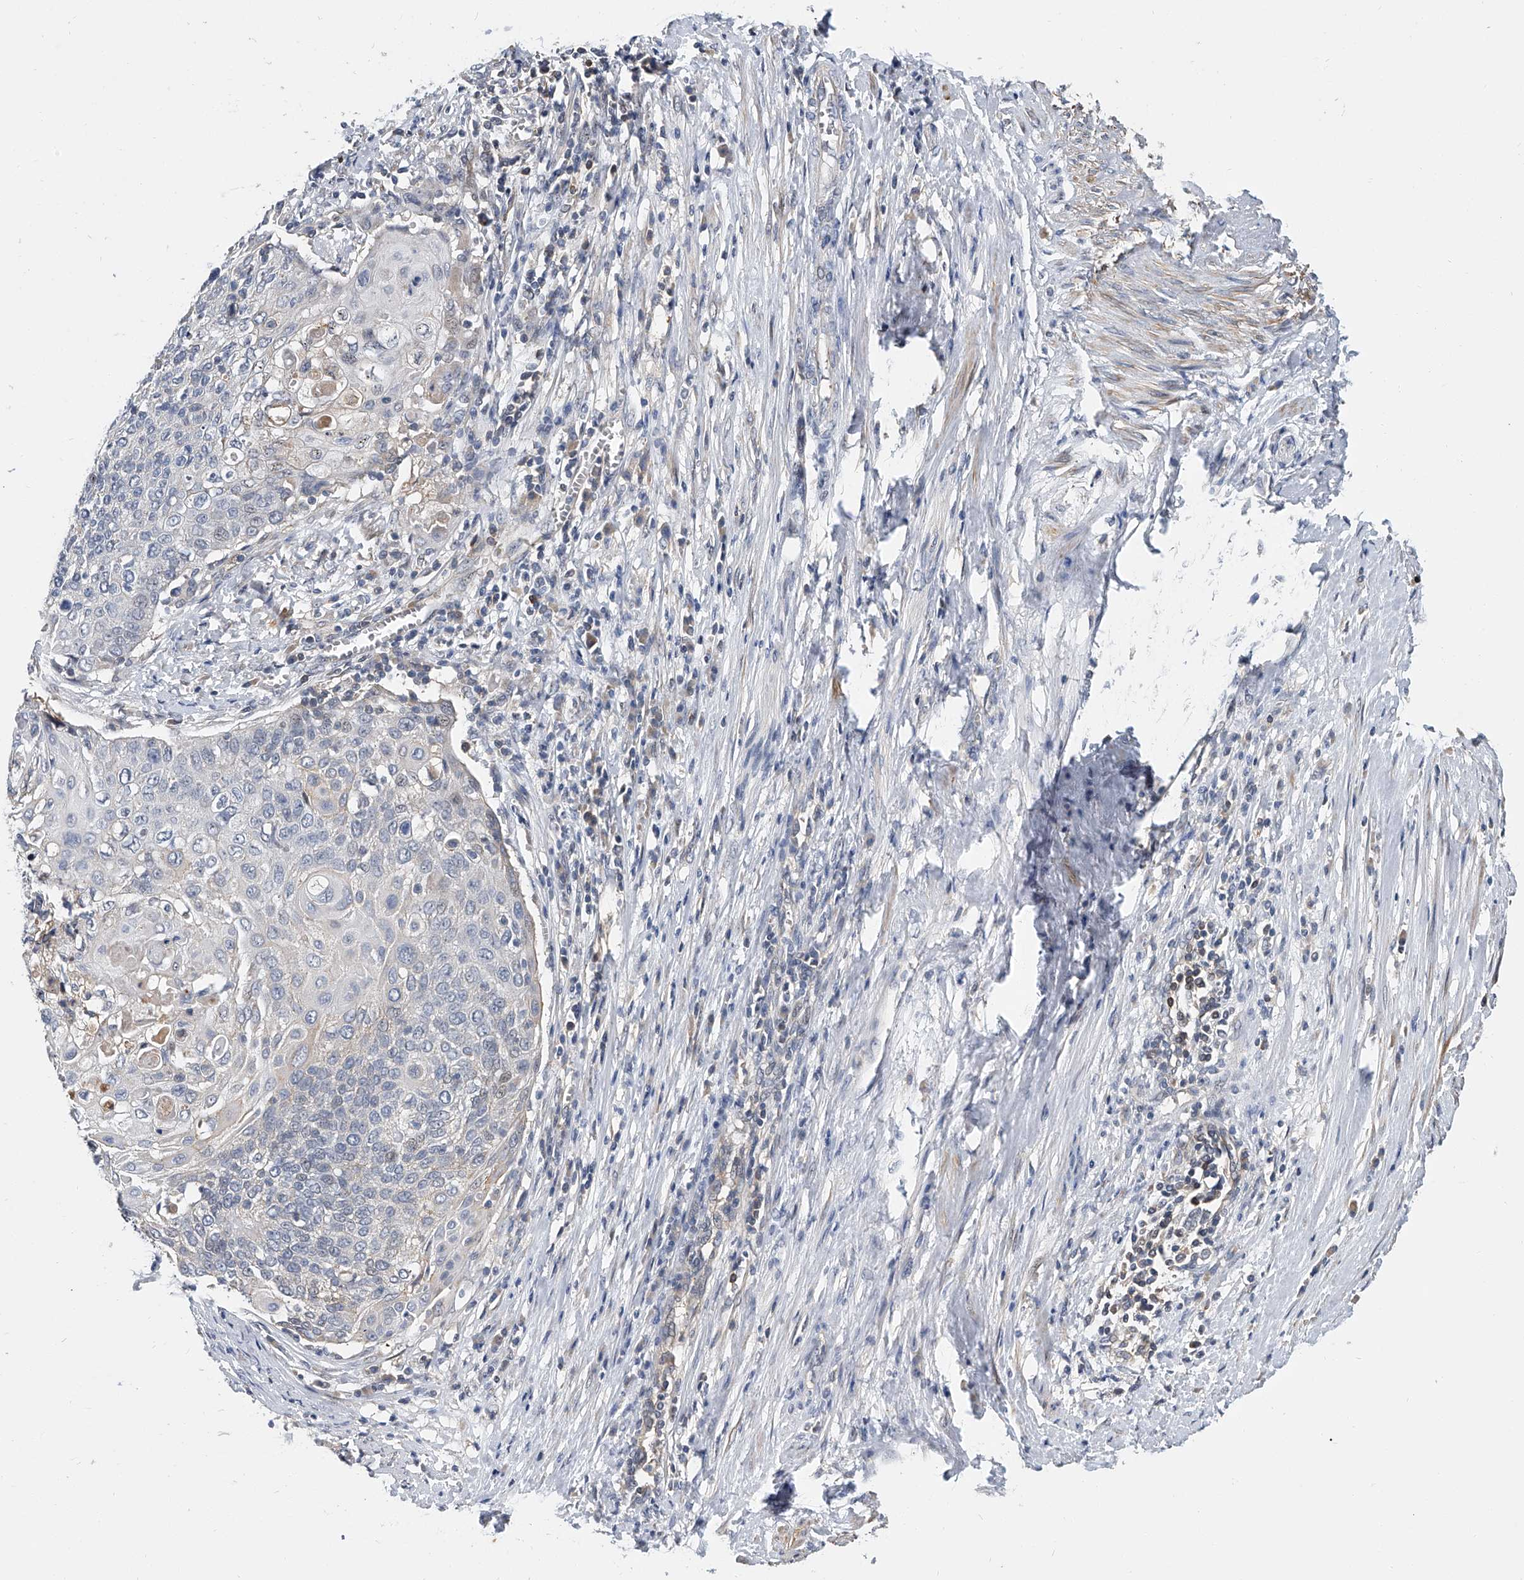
{"staining": {"intensity": "negative", "quantity": "none", "location": "none"}, "tissue": "cervical cancer", "cell_type": "Tumor cells", "image_type": "cancer", "snomed": [{"axis": "morphology", "description": "Squamous cell carcinoma, NOS"}, {"axis": "topography", "description": "Cervix"}], "caption": "Protein analysis of cervical cancer shows no significant positivity in tumor cells.", "gene": "CD200", "patient": {"sex": "female", "age": 39}}